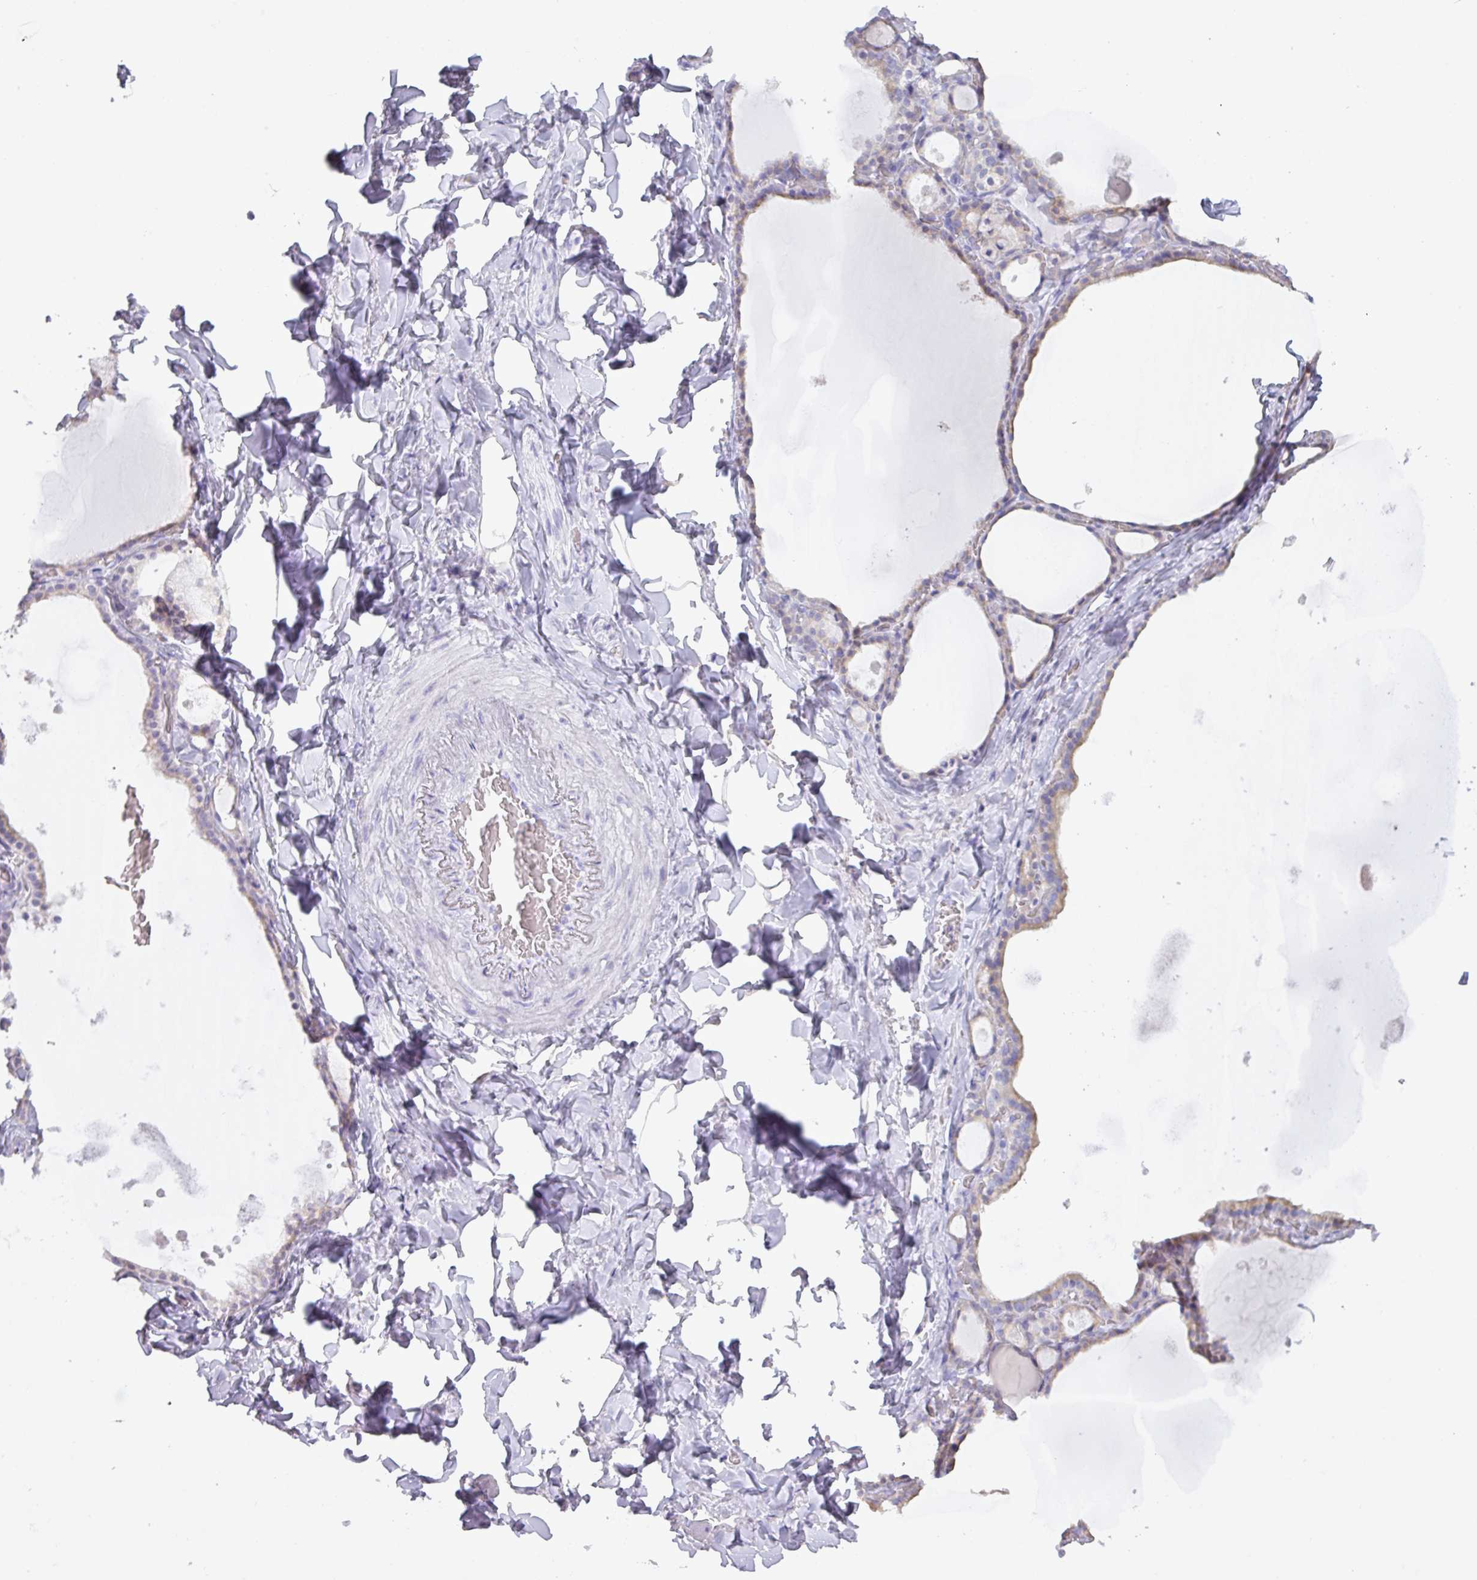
{"staining": {"intensity": "negative", "quantity": "none", "location": "none"}, "tissue": "thyroid gland", "cell_type": "Glandular cells", "image_type": "normal", "snomed": [{"axis": "morphology", "description": "Normal tissue, NOS"}, {"axis": "topography", "description": "Thyroid gland"}], "caption": "DAB immunohistochemical staining of benign human thyroid gland shows no significant positivity in glandular cells.", "gene": "PGA3", "patient": {"sex": "male", "age": 56}}